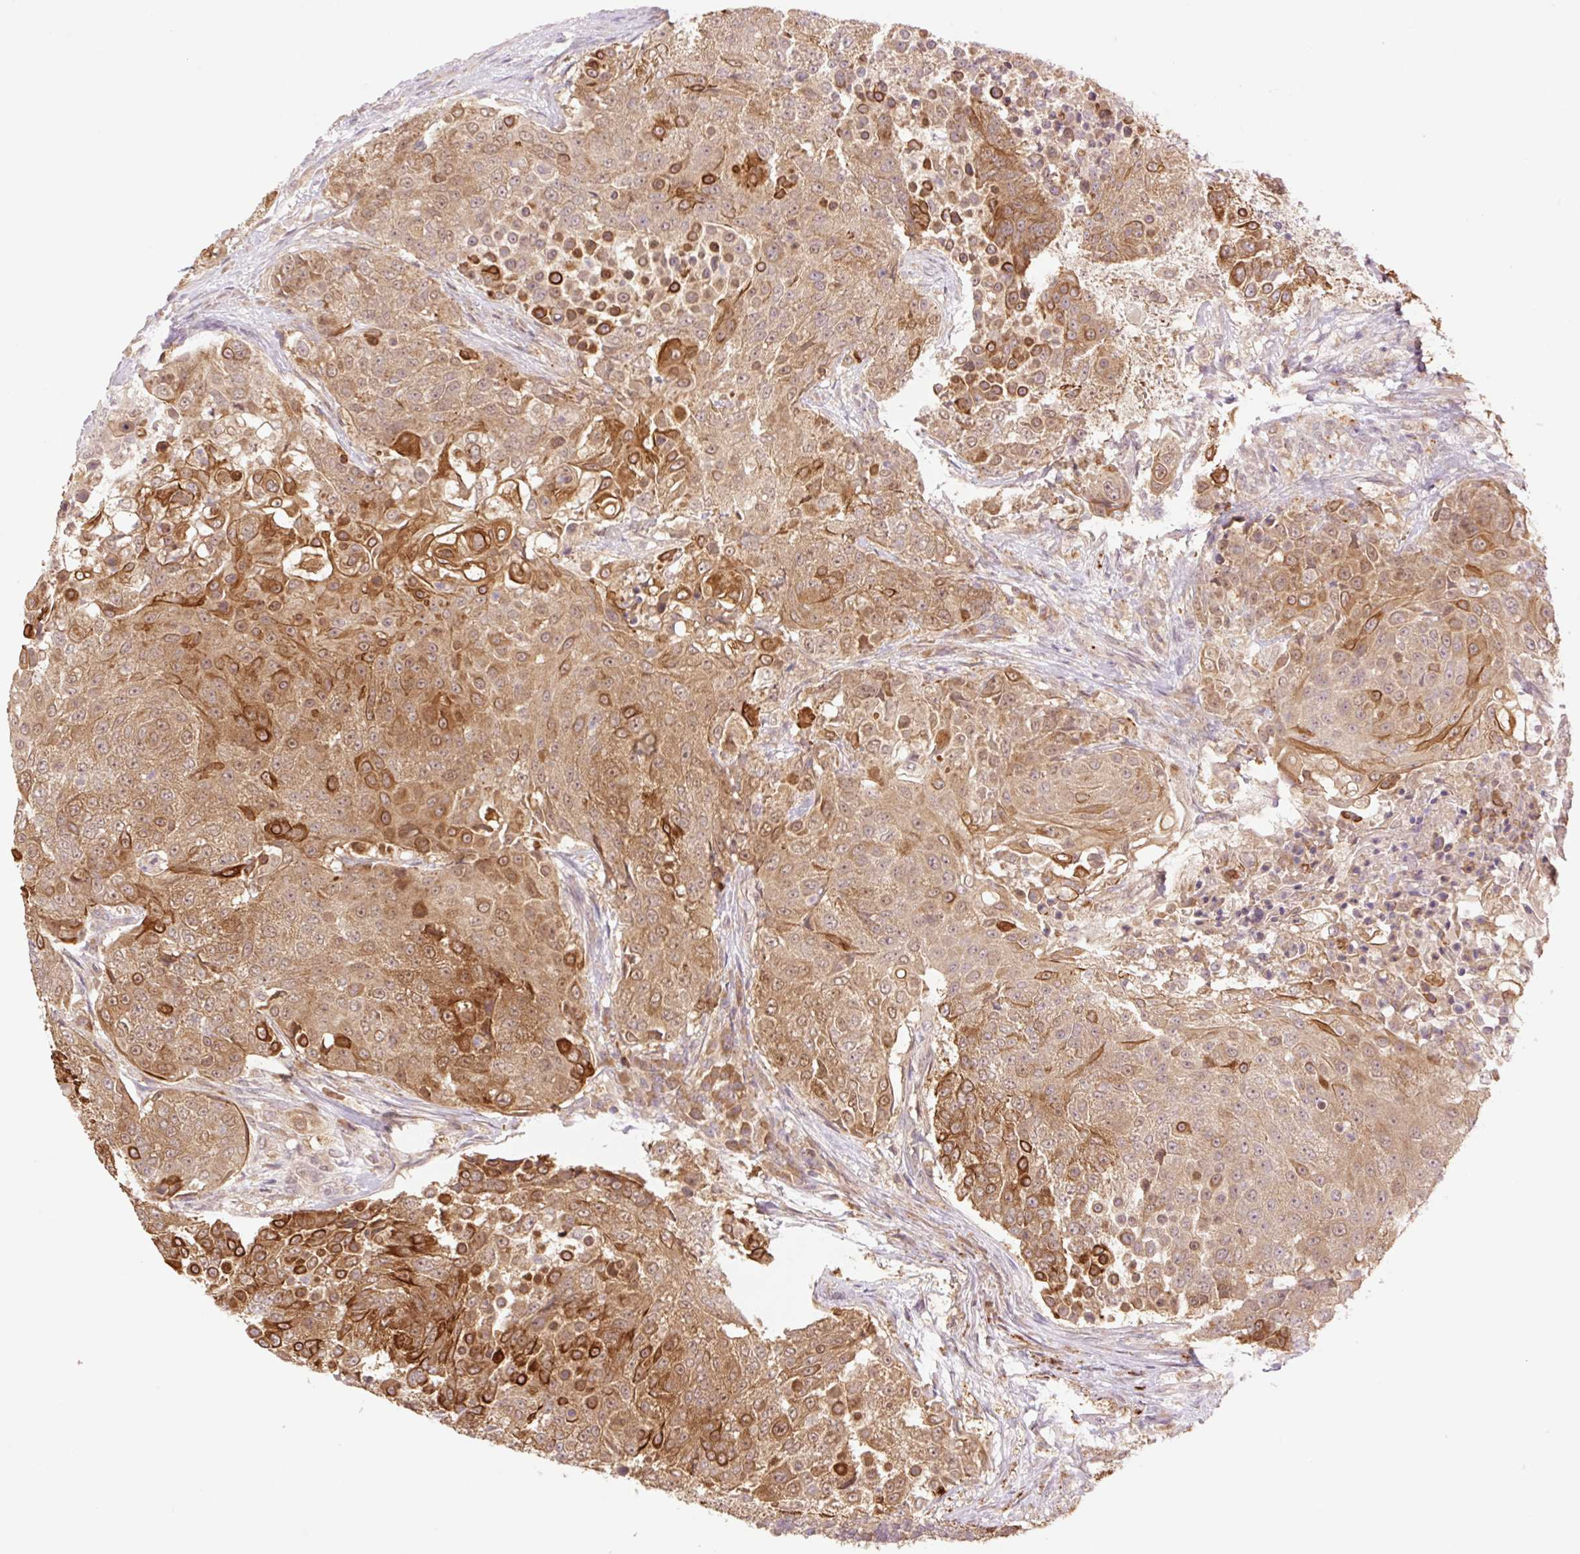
{"staining": {"intensity": "strong", "quantity": "25%-75%", "location": "cytoplasmic/membranous"}, "tissue": "urothelial cancer", "cell_type": "Tumor cells", "image_type": "cancer", "snomed": [{"axis": "morphology", "description": "Urothelial carcinoma, High grade"}, {"axis": "topography", "description": "Urinary bladder"}], "caption": "Immunohistochemical staining of human high-grade urothelial carcinoma shows strong cytoplasmic/membranous protein positivity in about 25%-75% of tumor cells.", "gene": "YJU2B", "patient": {"sex": "female", "age": 63}}